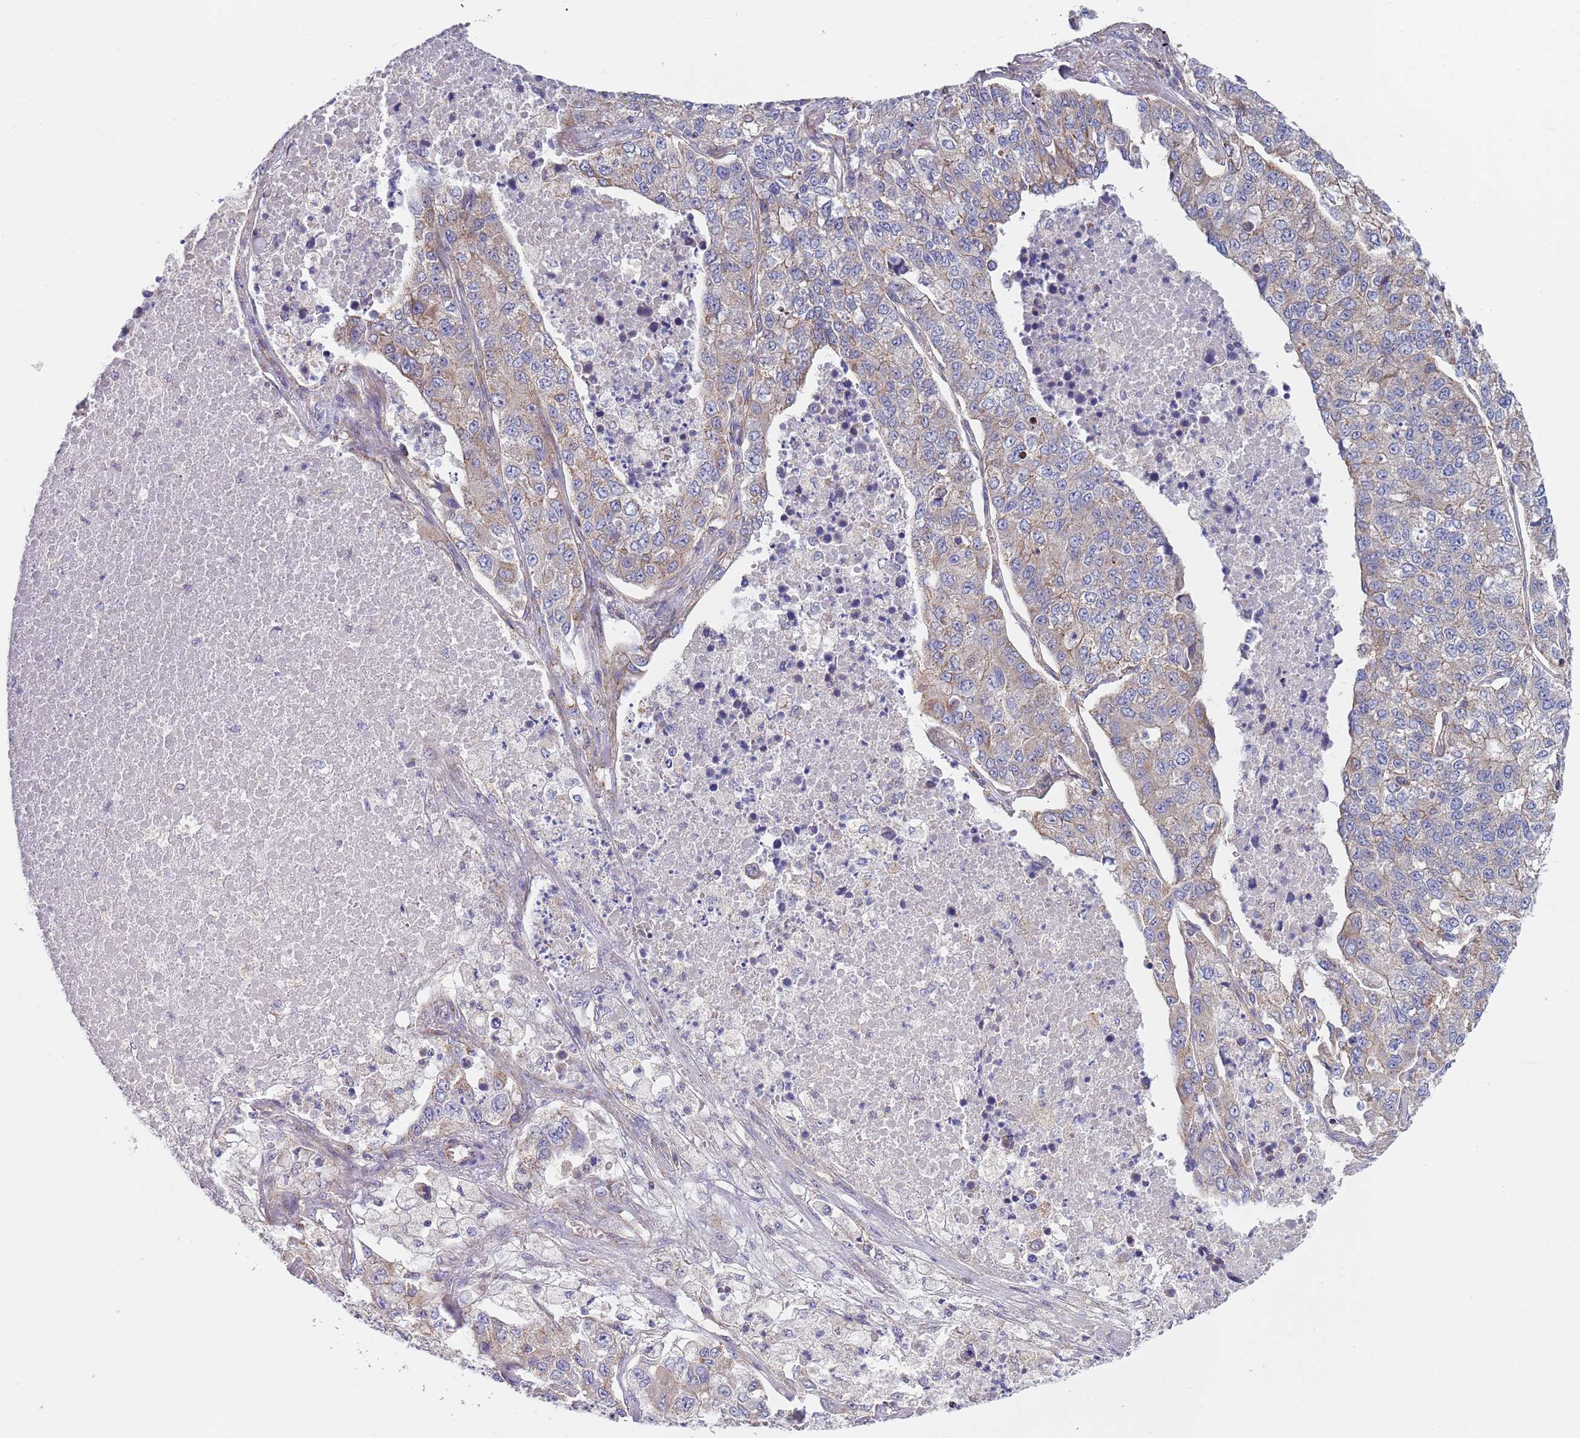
{"staining": {"intensity": "weak", "quantity": "<25%", "location": "cytoplasmic/membranous"}, "tissue": "lung cancer", "cell_type": "Tumor cells", "image_type": "cancer", "snomed": [{"axis": "morphology", "description": "Adenocarcinoma, NOS"}, {"axis": "topography", "description": "Lung"}], "caption": "Immunohistochemistry (IHC) of lung adenocarcinoma exhibits no expression in tumor cells.", "gene": "PWWP3A", "patient": {"sex": "male", "age": 49}}